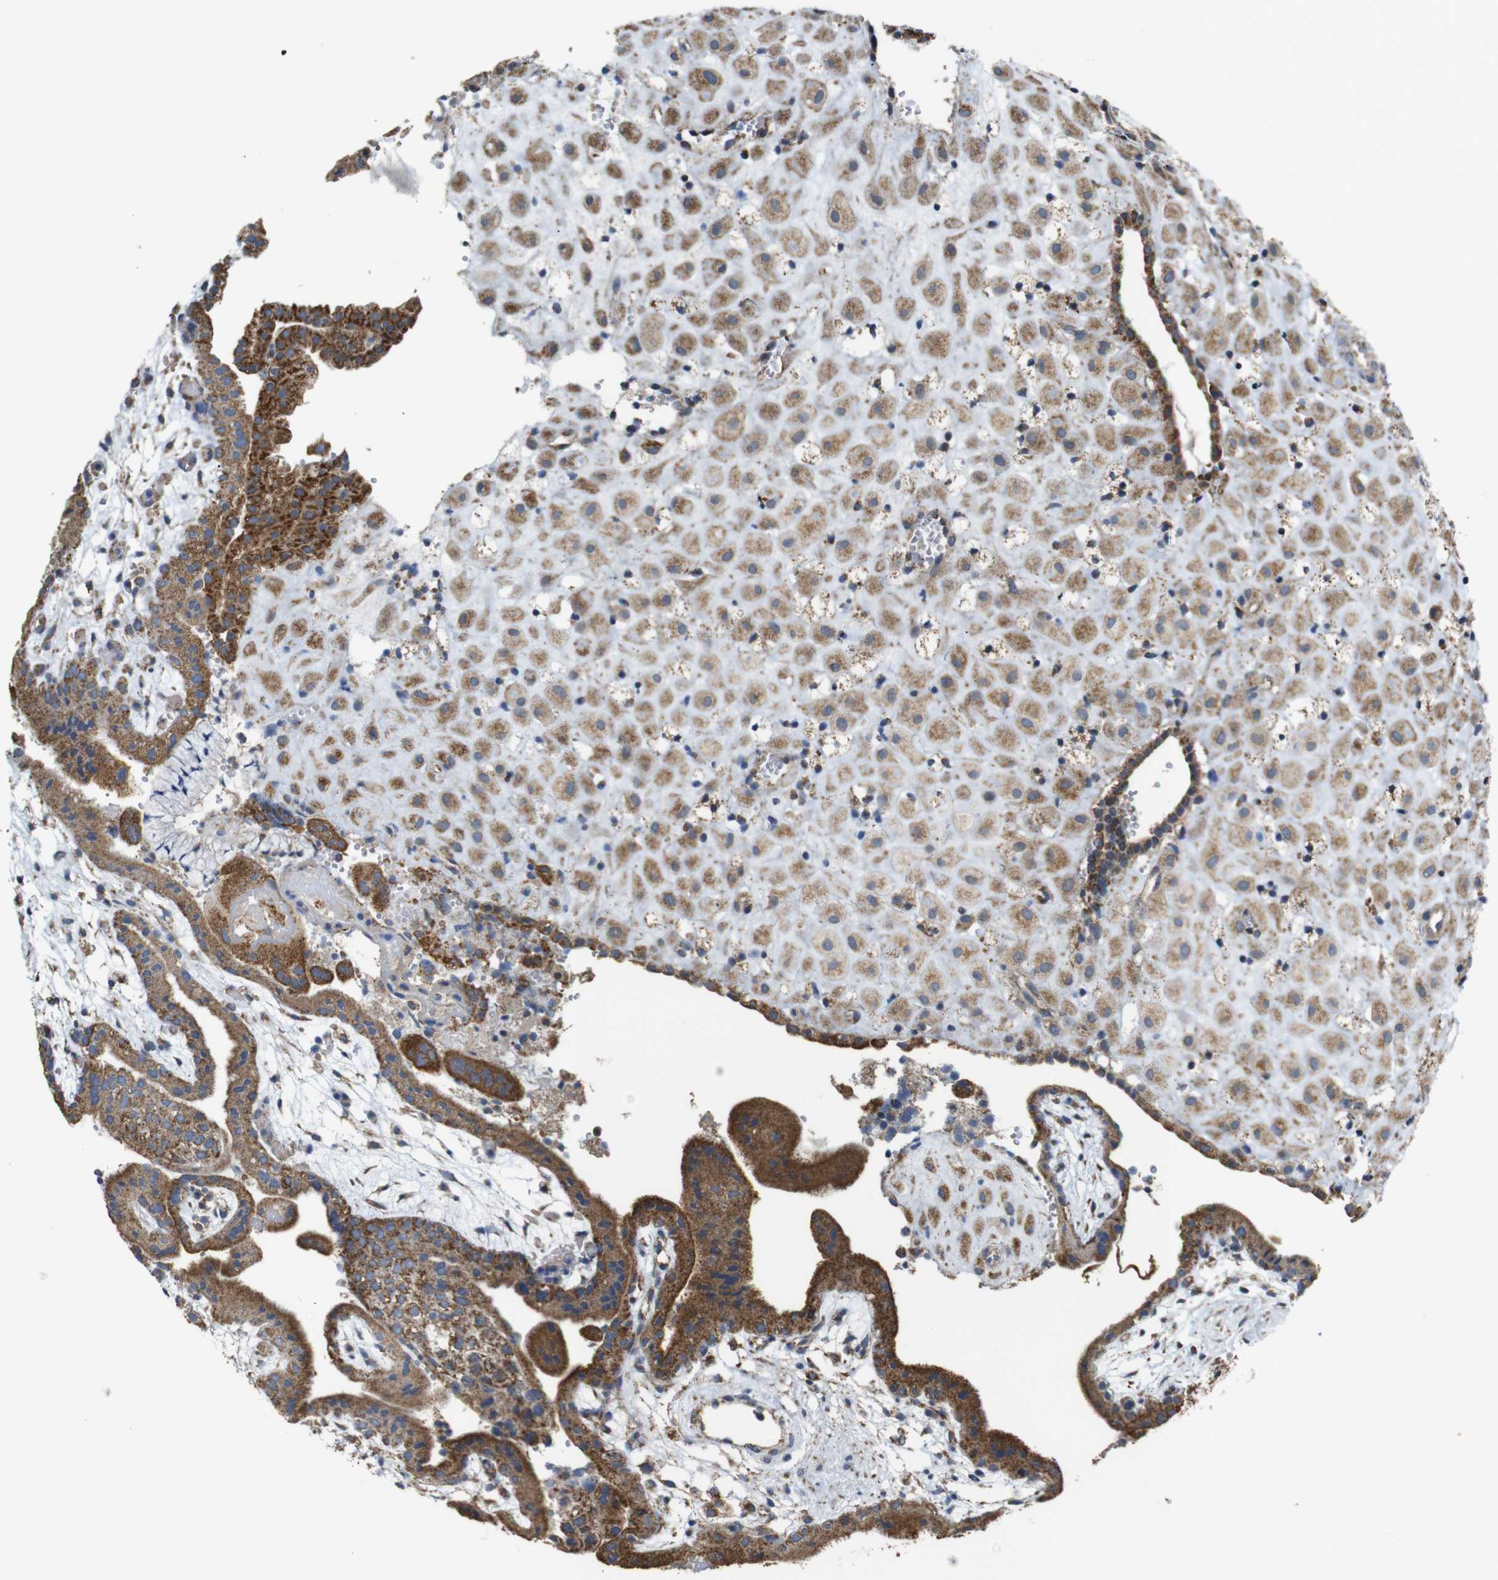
{"staining": {"intensity": "moderate", "quantity": ">75%", "location": "cytoplasmic/membranous"}, "tissue": "placenta", "cell_type": "Decidual cells", "image_type": "normal", "snomed": [{"axis": "morphology", "description": "Normal tissue, NOS"}, {"axis": "topography", "description": "Placenta"}], "caption": "Protein staining by IHC demonstrates moderate cytoplasmic/membranous positivity in approximately >75% of decidual cells in unremarkable placenta. (DAB (3,3'-diaminobenzidine) IHC with brightfield microscopy, high magnification).", "gene": "NR3C2", "patient": {"sex": "female", "age": 18}}